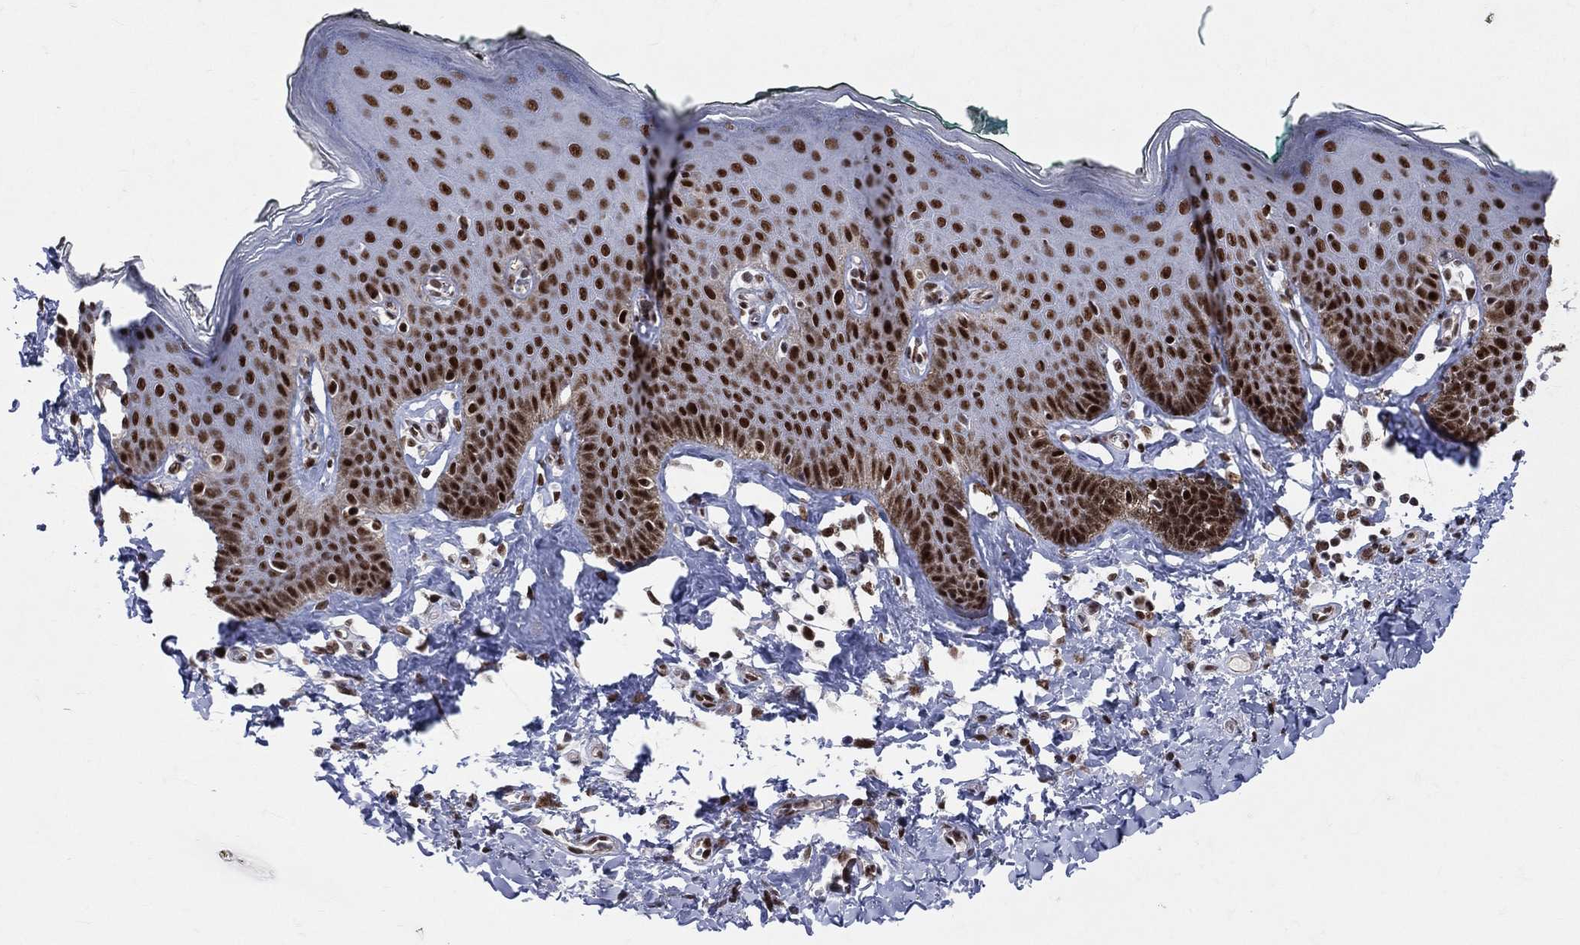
{"staining": {"intensity": "strong", "quantity": ">75%", "location": "nuclear"}, "tissue": "vagina", "cell_type": "Squamous epithelial cells", "image_type": "normal", "snomed": [{"axis": "morphology", "description": "Normal tissue, NOS"}, {"axis": "topography", "description": "Vagina"}], "caption": "A histopathology image showing strong nuclear staining in approximately >75% of squamous epithelial cells in unremarkable vagina, as visualized by brown immunohistochemical staining.", "gene": "CDK7", "patient": {"sex": "female", "age": 66}}